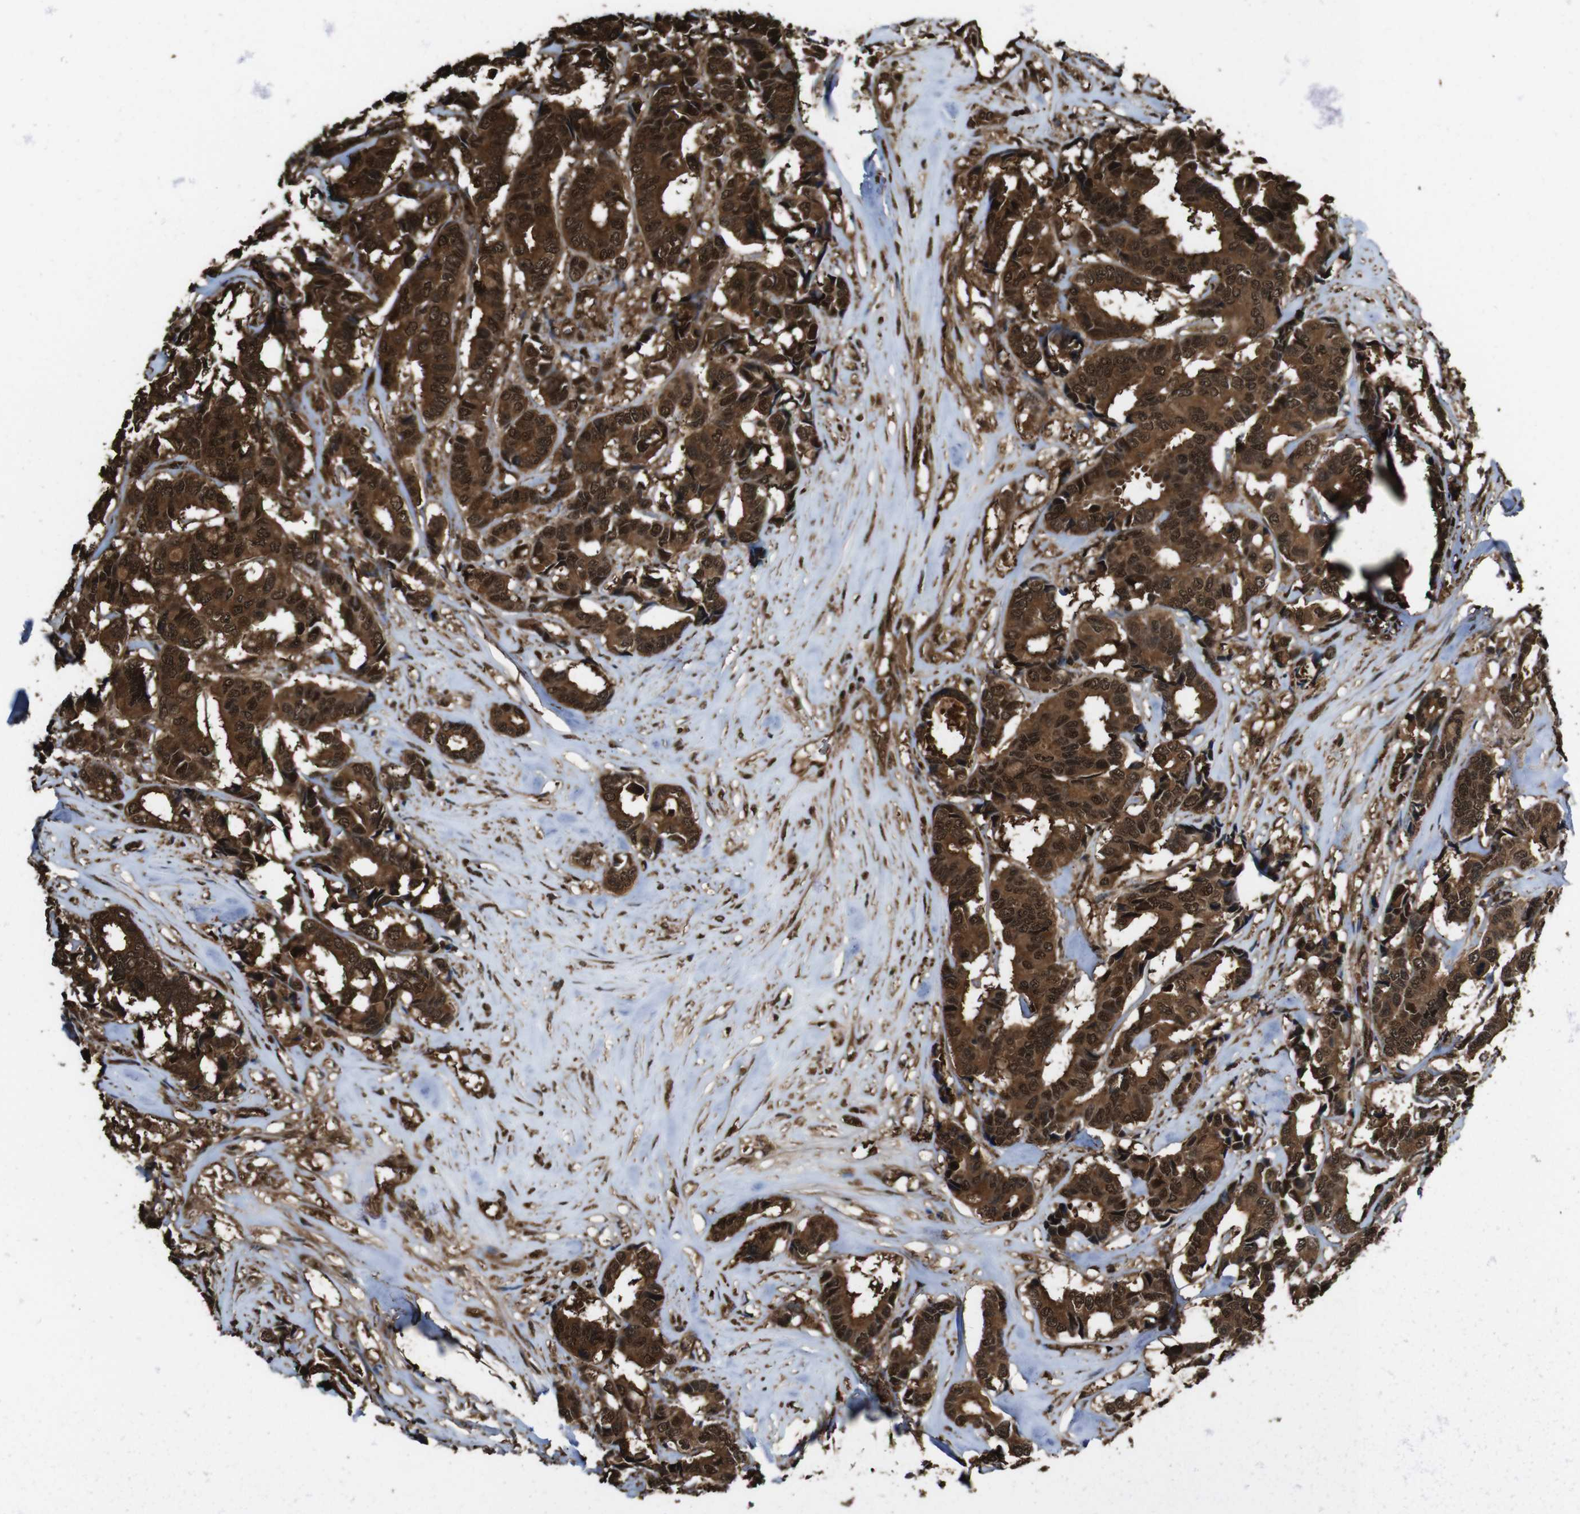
{"staining": {"intensity": "strong", "quantity": ">75%", "location": "cytoplasmic/membranous,nuclear"}, "tissue": "breast cancer", "cell_type": "Tumor cells", "image_type": "cancer", "snomed": [{"axis": "morphology", "description": "Duct carcinoma"}, {"axis": "topography", "description": "Breast"}], "caption": "Strong cytoplasmic/membranous and nuclear staining for a protein is appreciated in about >75% of tumor cells of invasive ductal carcinoma (breast) using immunohistochemistry (IHC).", "gene": "VCP", "patient": {"sex": "female", "age": 87}}